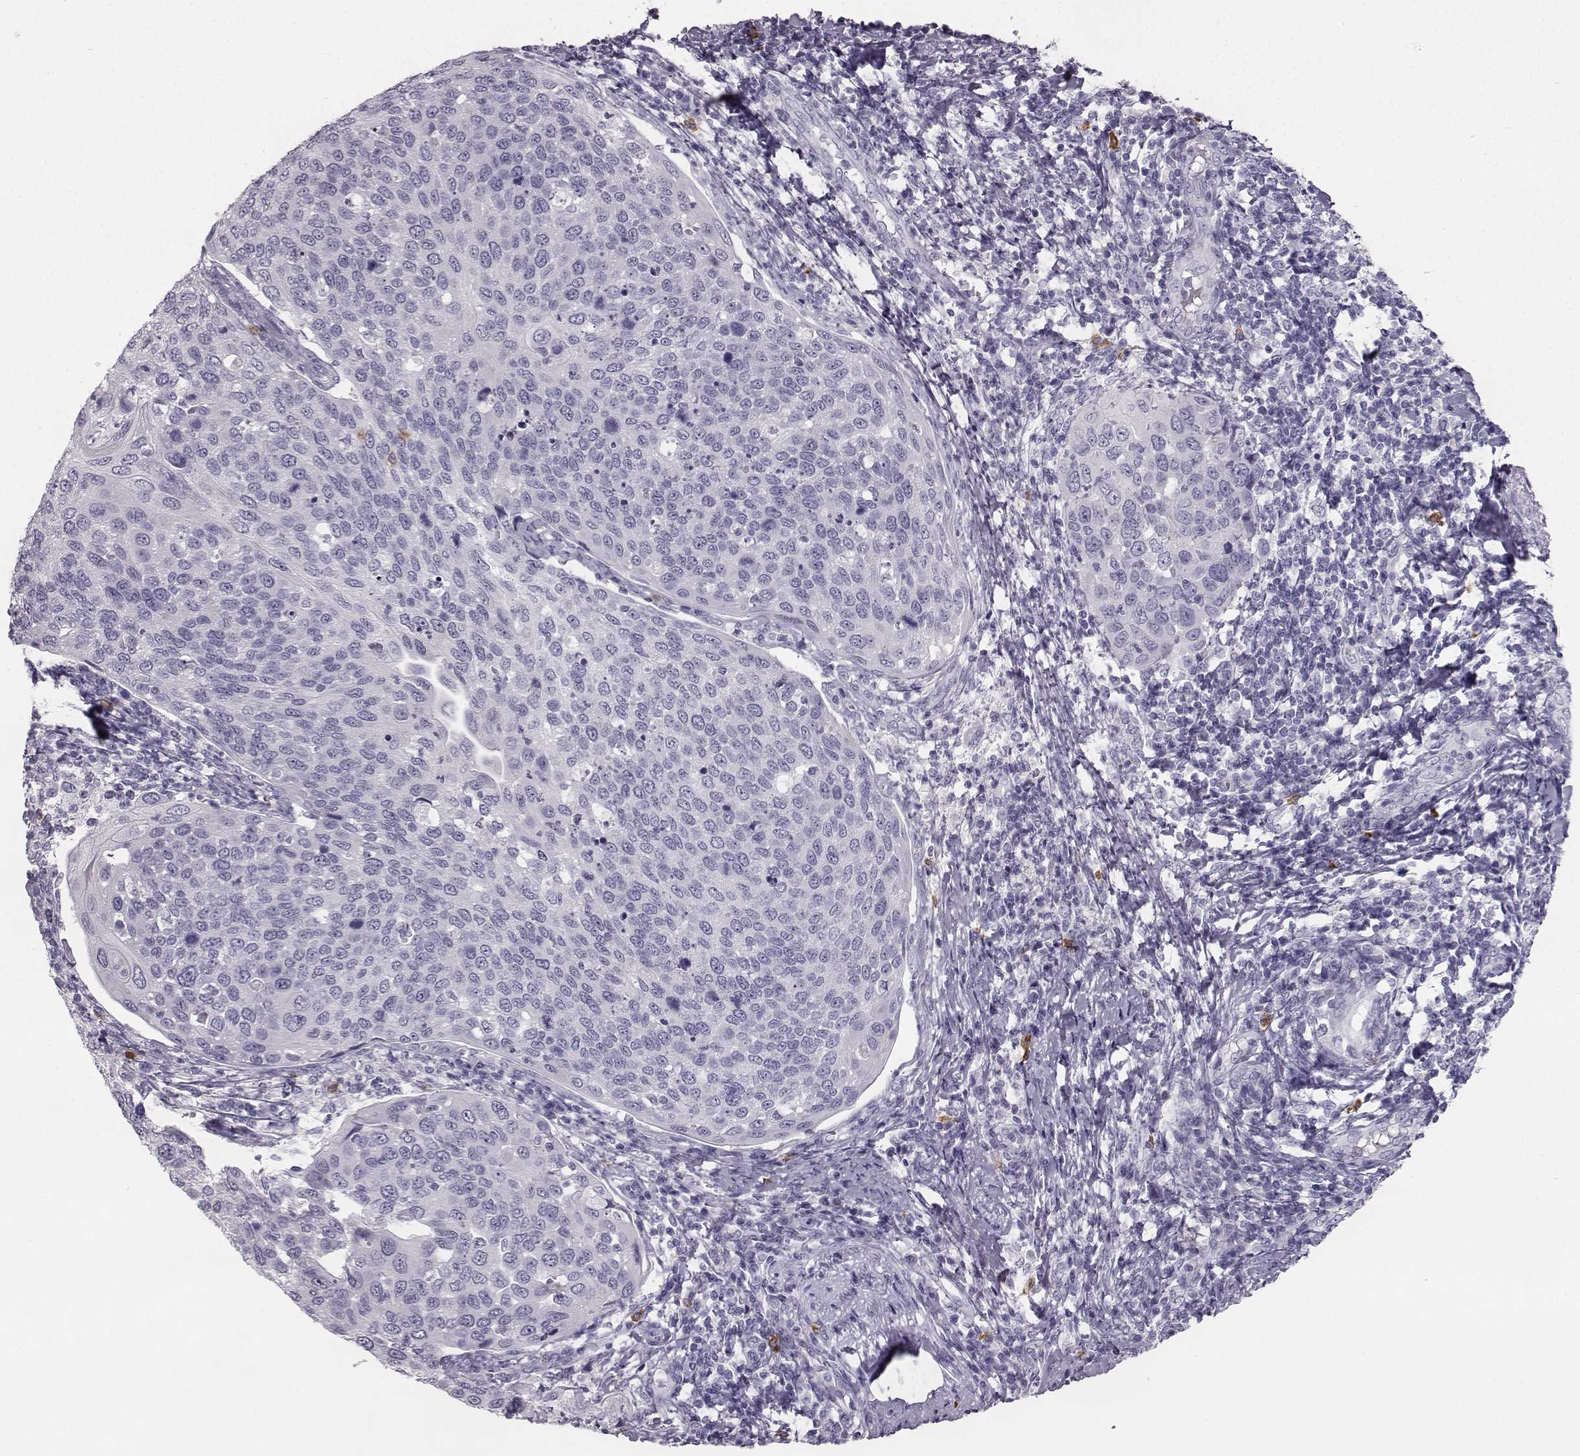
{"staining": {"intensity": "negative", "quantity": "none", "location": "none"}, "tissue": "cervical cancer", "cell_type": "Tumor cells", "image_type": "cancer", "snomed": [{"axis": "morphology", "description": "Squamous cell carcinoma, NOS"}, {"axis": "topography", "description": "Cervix"}], "caption": "Immunohistochemical staining of cervical squamous cell carcinoma demonstrates no significant positivity in tumor cells. The staining is performed using DAB brown chromogen with nuclei counter-stained in using hematoxylin.", "gene": "NPTXR", "patient": {"sex": "female", "age": 54}}